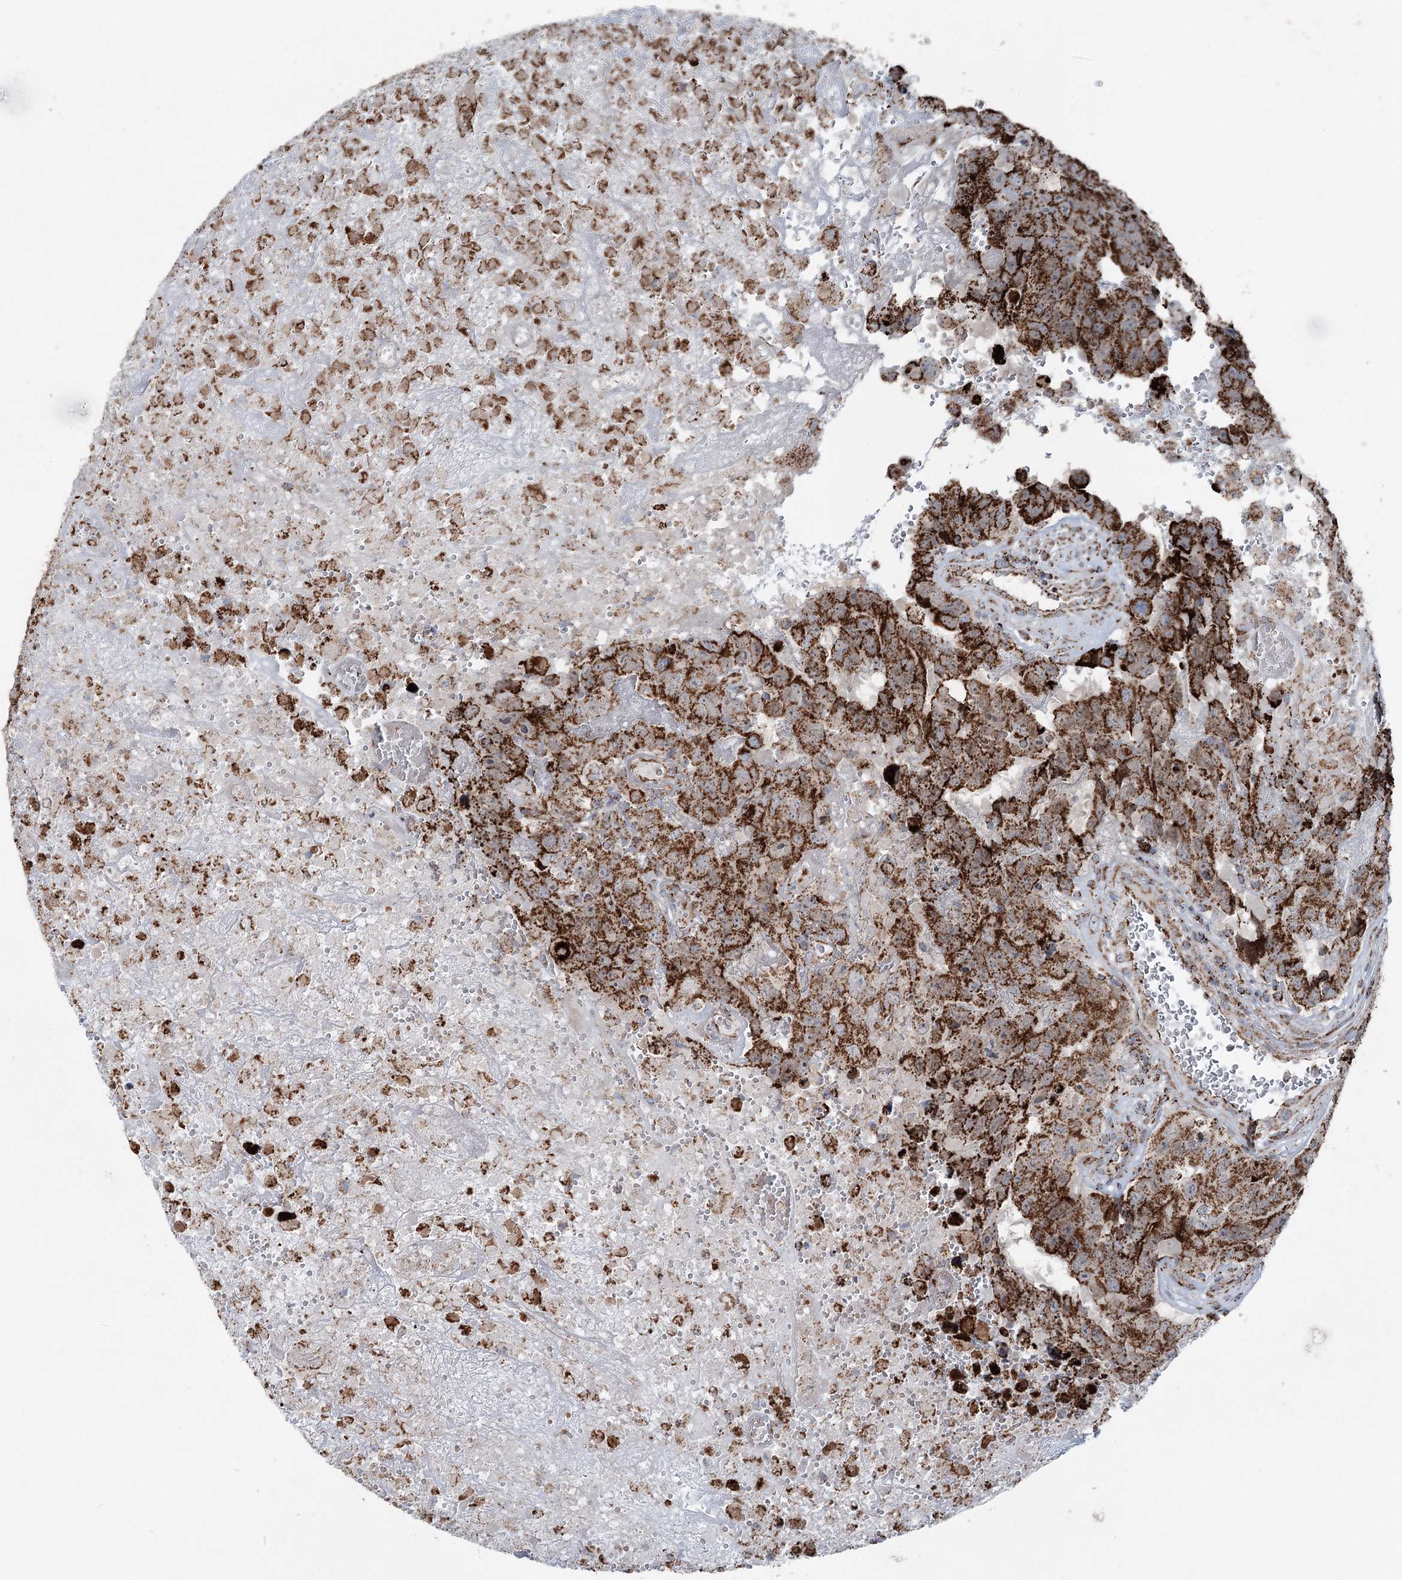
{"staining": {"intensity": "strong", "quantity": ">75%", "location": "cytoplasmic/membranous"}, "tissue": "testis cancer", "cell_type": "Tumor cells", "image_type": "cancer", "snomed": [{"axis": "morphology", "description": "Carcinoma, Embryonal, NOS"}, {"axis": "topography", "description": "Testis"}], "caption": "DAB (3,3'-diaminobenzidine) immunohistochemical staining of testis cancer displays strong cytoplasmic/membranous protein expression in approximately >75% of tumor cells.", "gene": "UCN3", "patient": {"sex": "male", "age": 45}}